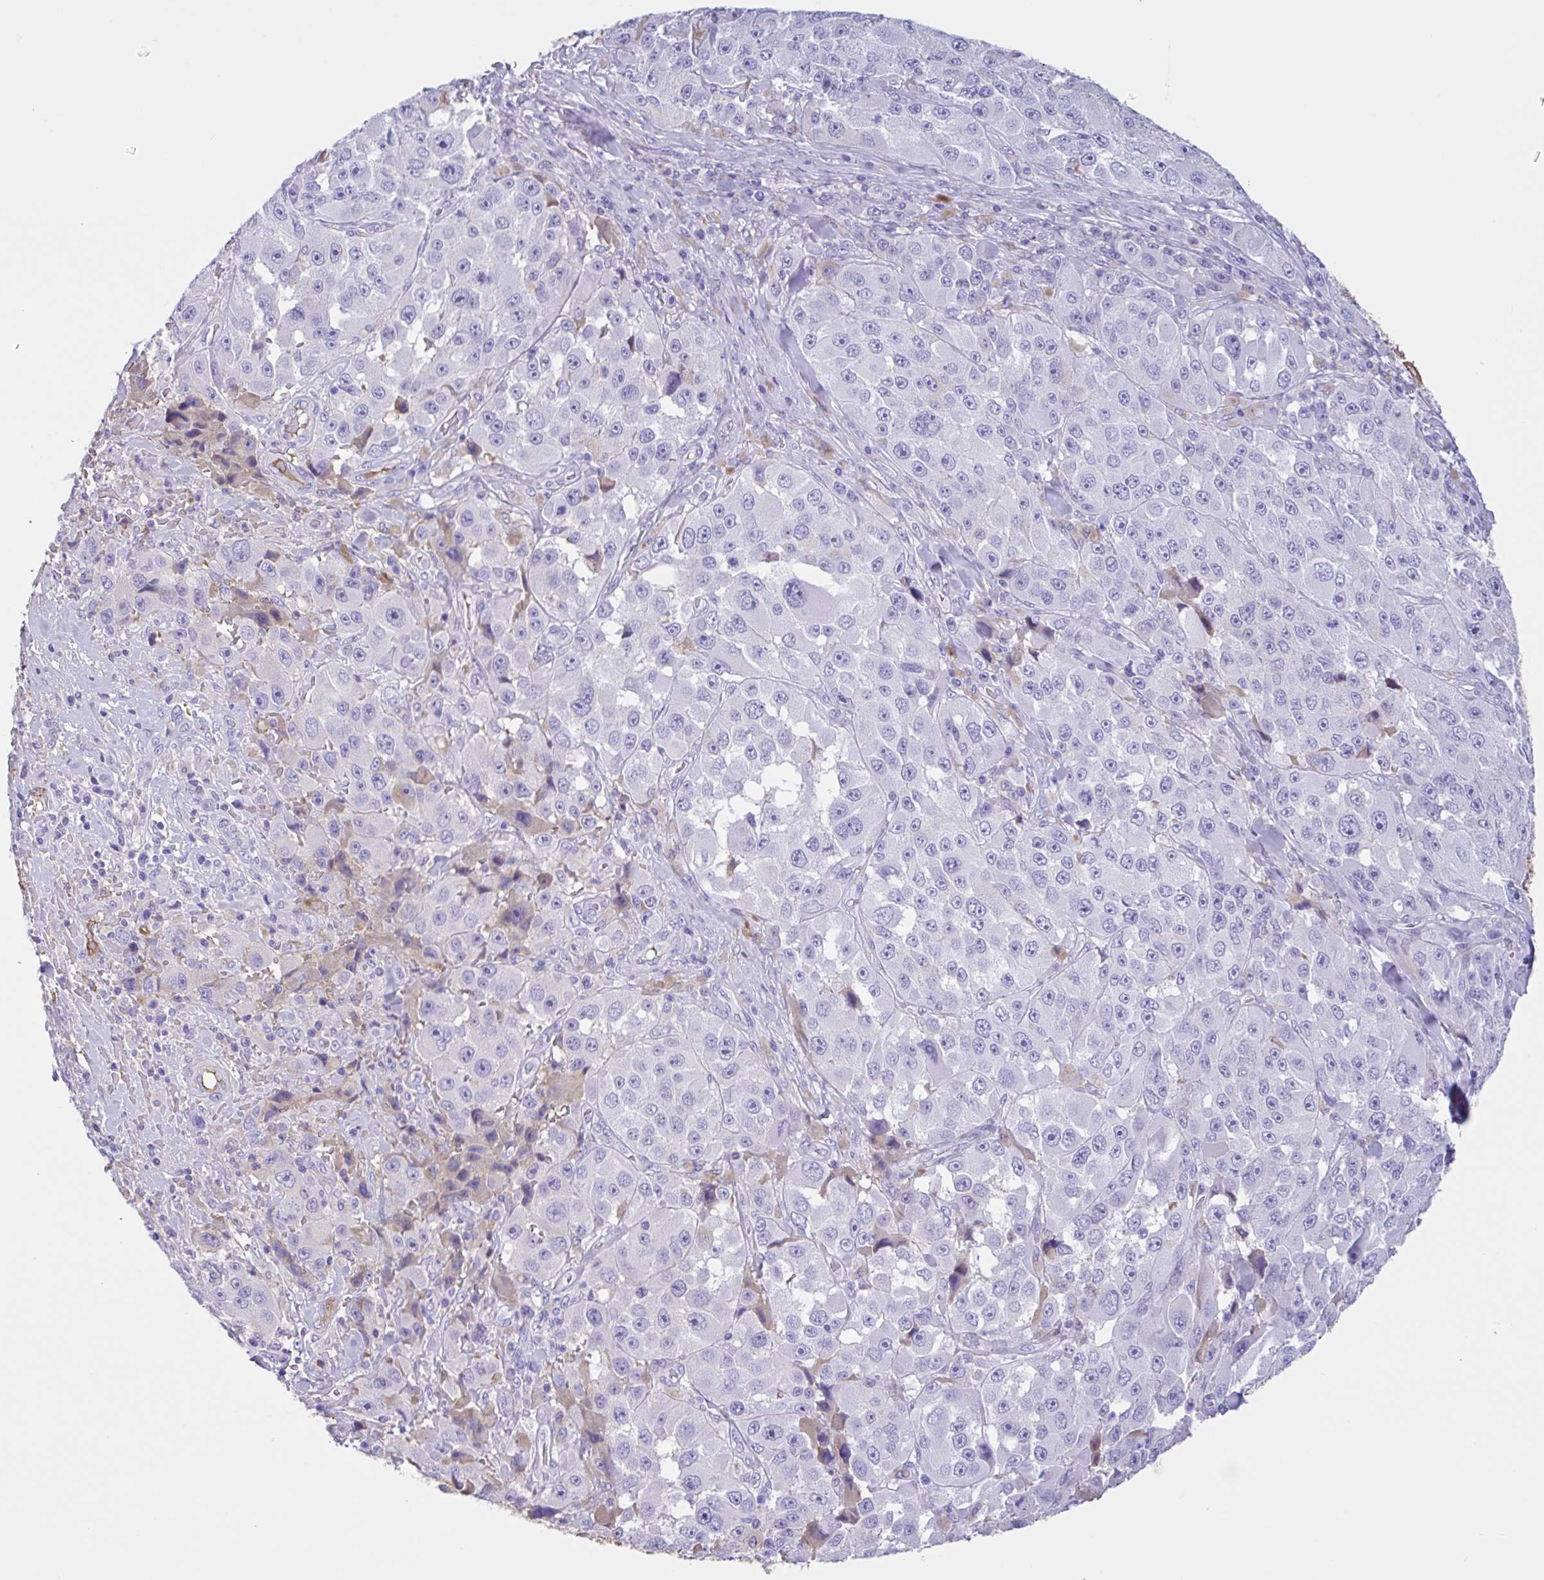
{"staining": {"intensity": "weak", "quantity": "<25%", "location": "cytoplasmic/membranous"}, "tissue": "melanoma", "cell_type": "Tumor cells", "image_type": "cancer", "snomed": [{"axis": "morphology", "description": "Malignant melanoma, Metastatic site"}, {"axis": "topography", "description": "Lymph node"}], "caption": "Photomicrograph shows no protein positivity in tumor cells of melanoma tissue.", "gene": "LARGE2", "patient": {"sex": "male", "age": 62}}